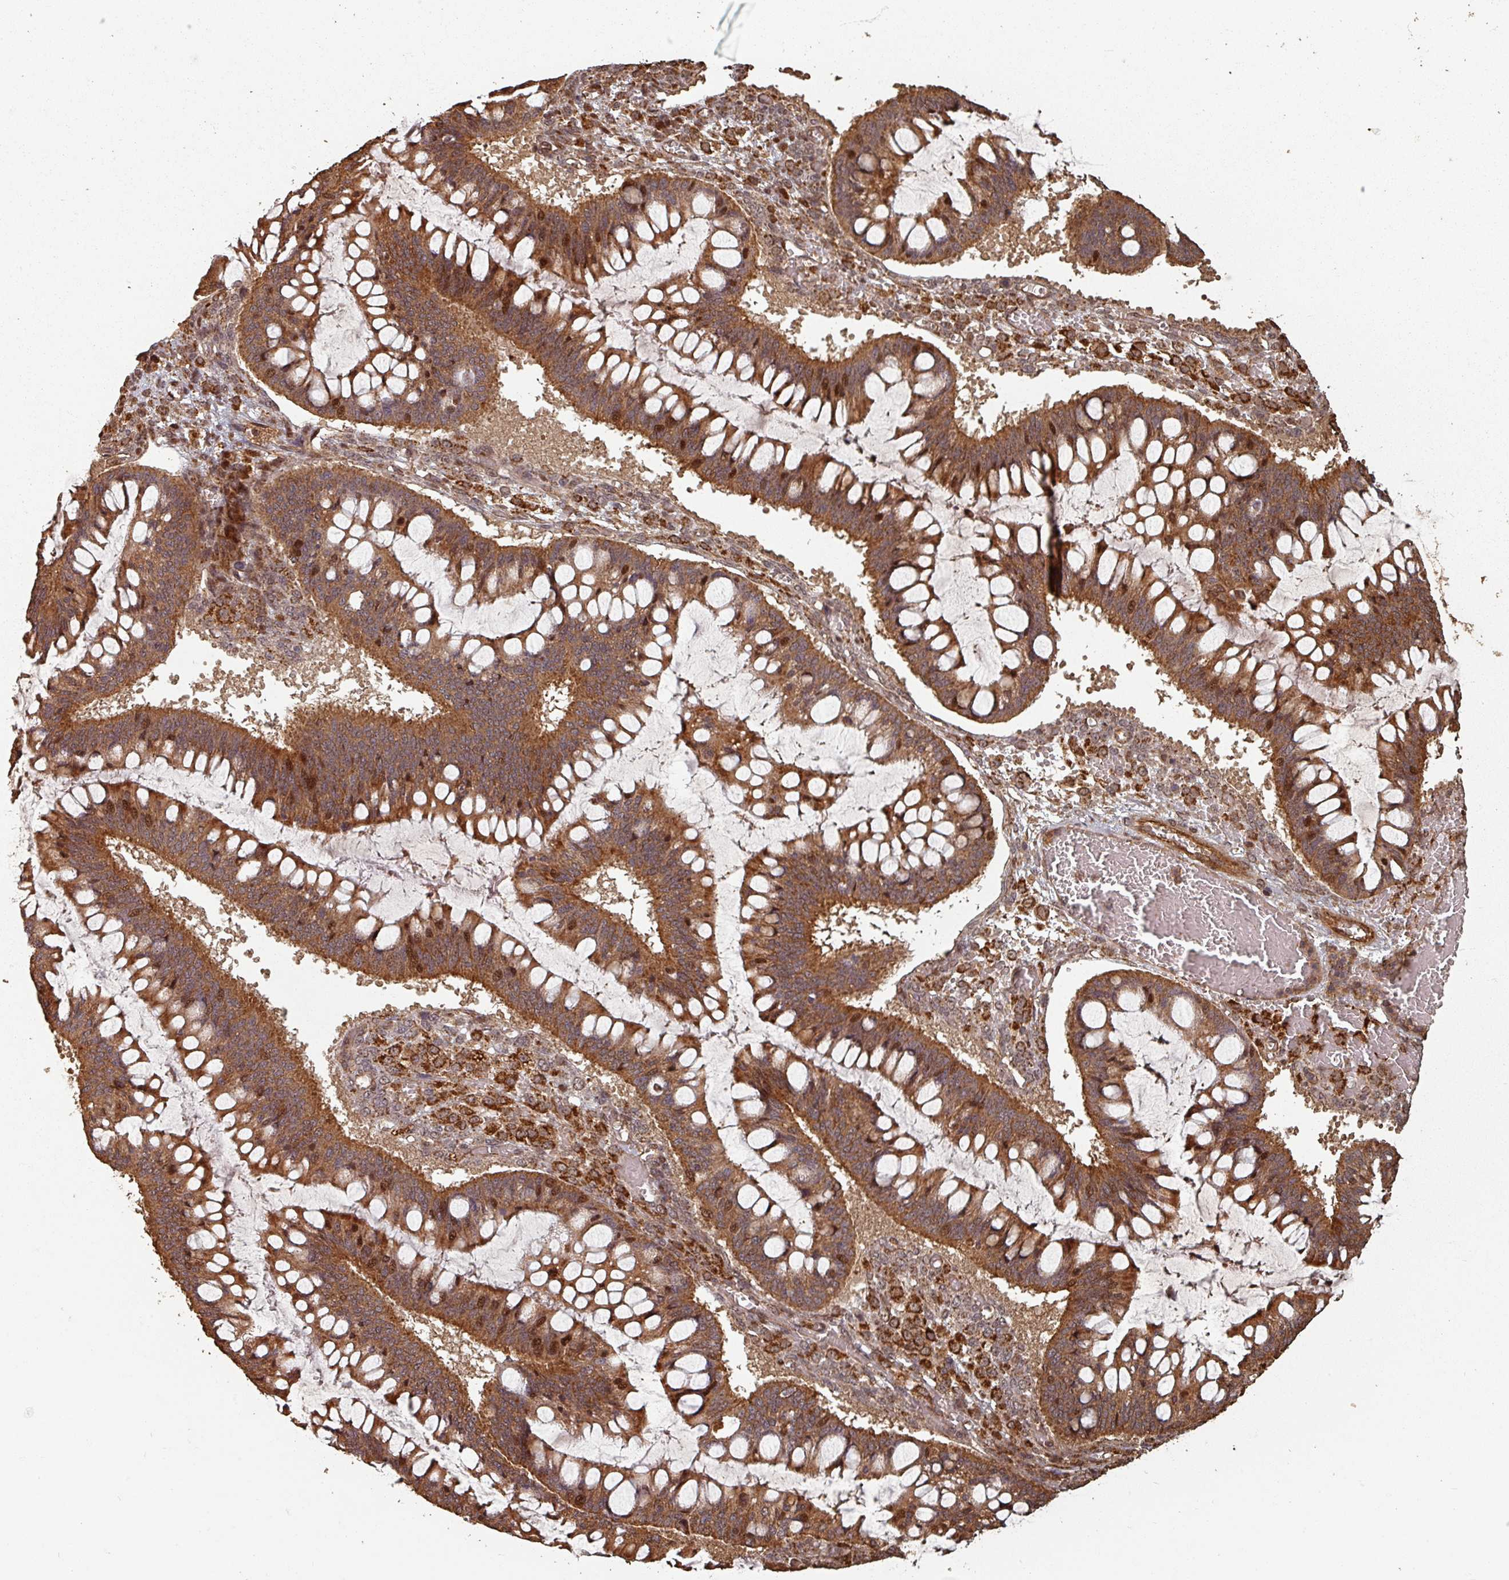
{"staining": {"intensity": "strong", "quantity": ">75%", "location": "cytoplasmic/membranous,nuclear"}, "tissue": "ovarian cancer", "cell_type": "Tumor cells", "image_type": "cancer", "snomed": [{"axis": "morphology", "description": "Cystadenocarcinoma, mucinous, NOS"}, {"axis": "topography", "description": "Ovary"}], "caption": "Strong cytoplasmic/membranous and nuclear positivity is seen in about >75% of tumor cells in mucinous cystadenocarcinoma (ovarian).", "gene": "EID1", "patient": {"sex": "female", "age": 73}}